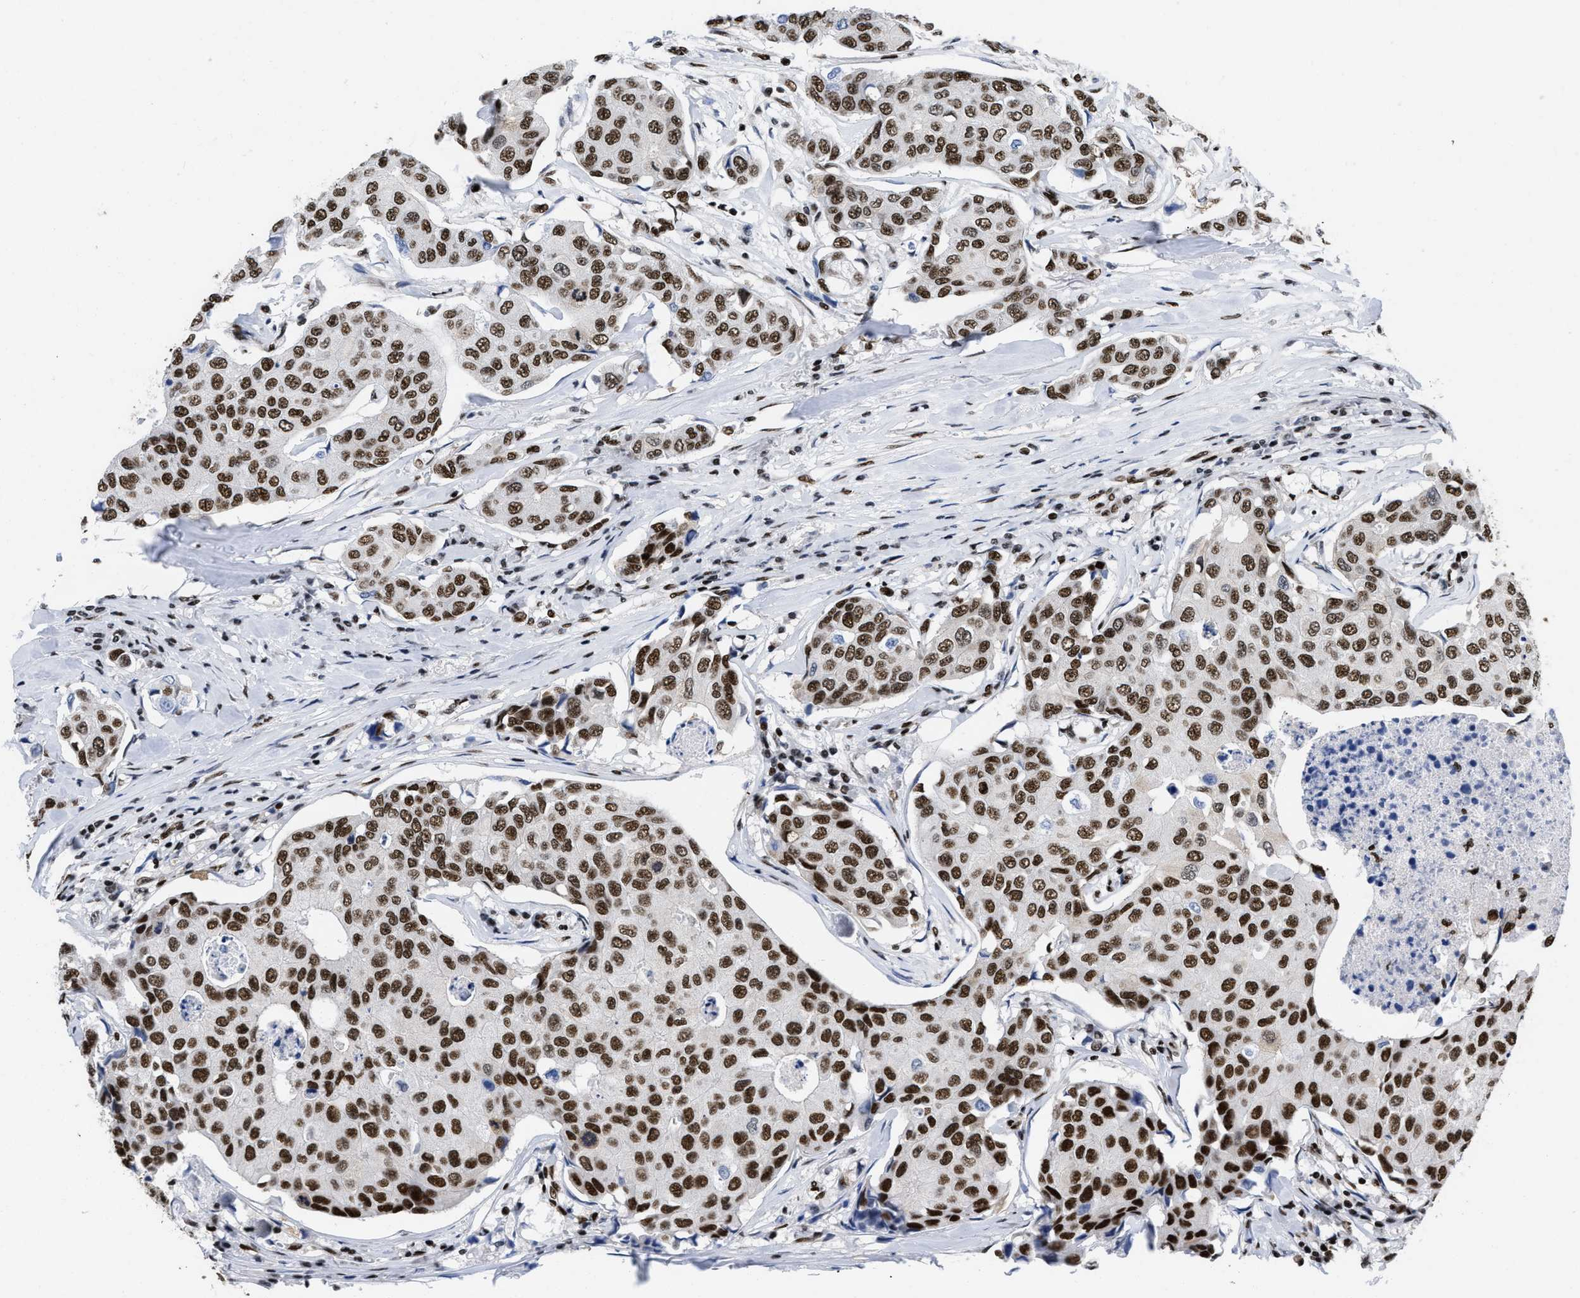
{"staining": {"intensity": "strong", "quantity": ">75%", "location": "nuclear"}, "tissue": "breast cancer", "cell_type": "Tumor cells", "image_type": "cancer", "snomed": [{"axis": "morphology", "description": "Duct carcinoma"}, {"axis": "topography", "description": "Breast"}], "caption": "Tumor cells show high levels of strong nuclear expression in approximately >75% of cells in breast cancer.", "gene": "CREB1", "patient": {"sex": "female", "age": 80}}